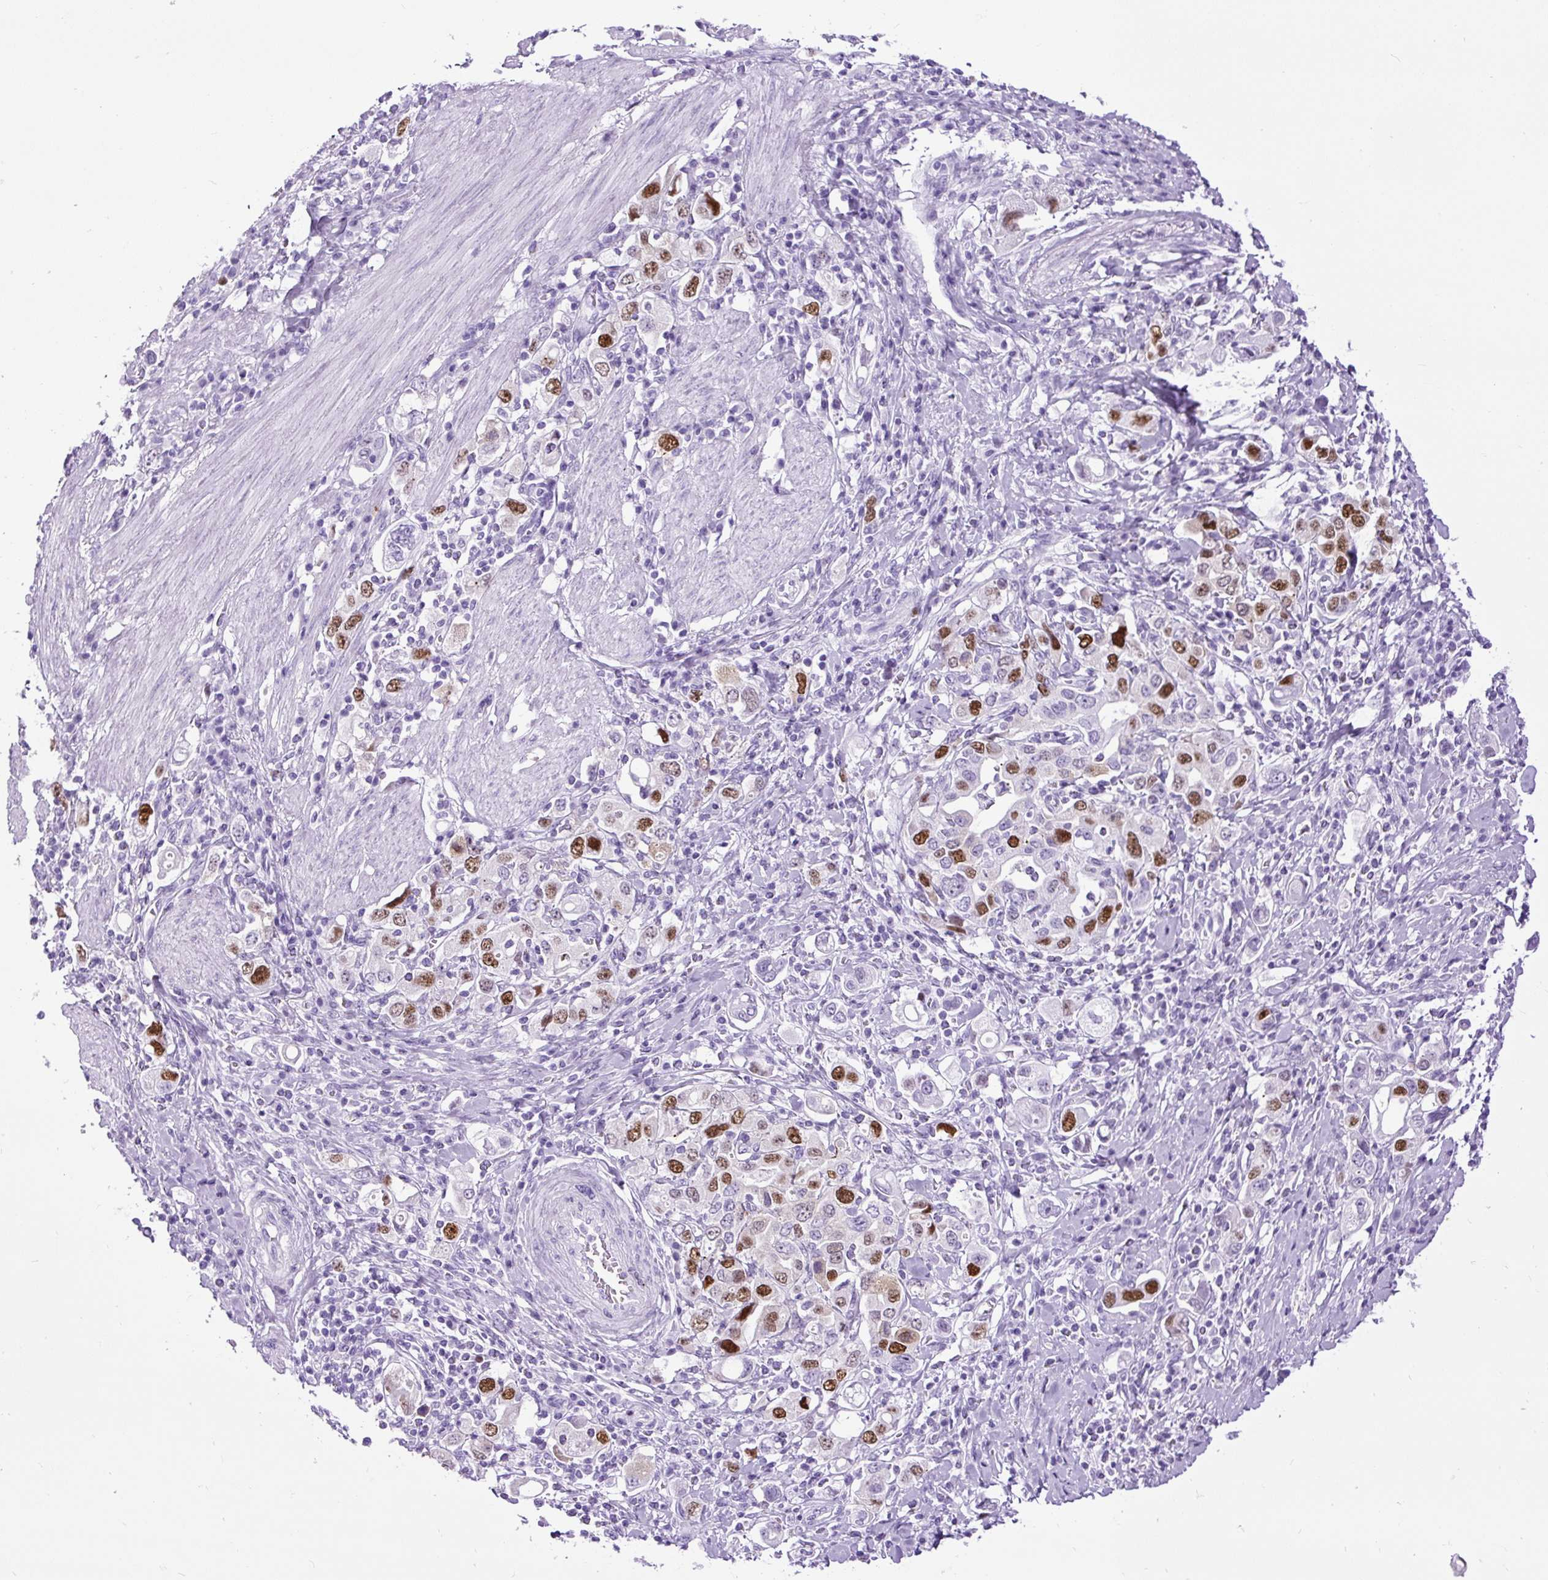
{"staining": {"intensity": "strong", "quantity": "25%-75%", "location": "nuclear"}, "tissue": "stomach cancer", "cell_type": "Tumor cells", "image_type": "cancer", "snomed": [{"axis": "morphology", "description": "Adenocarcinoma, NOS"}, {"axis": "topography", "description": "Stomach, upper"}], "caption": "There is high levels of strong nuclear staining in tumor cells of stomach adenocarcinoma, as demonstrated by immunohistochemical staining (brown color).", "gene": "RACGAP1", "patient": {"sex": "male", "age": 62}}